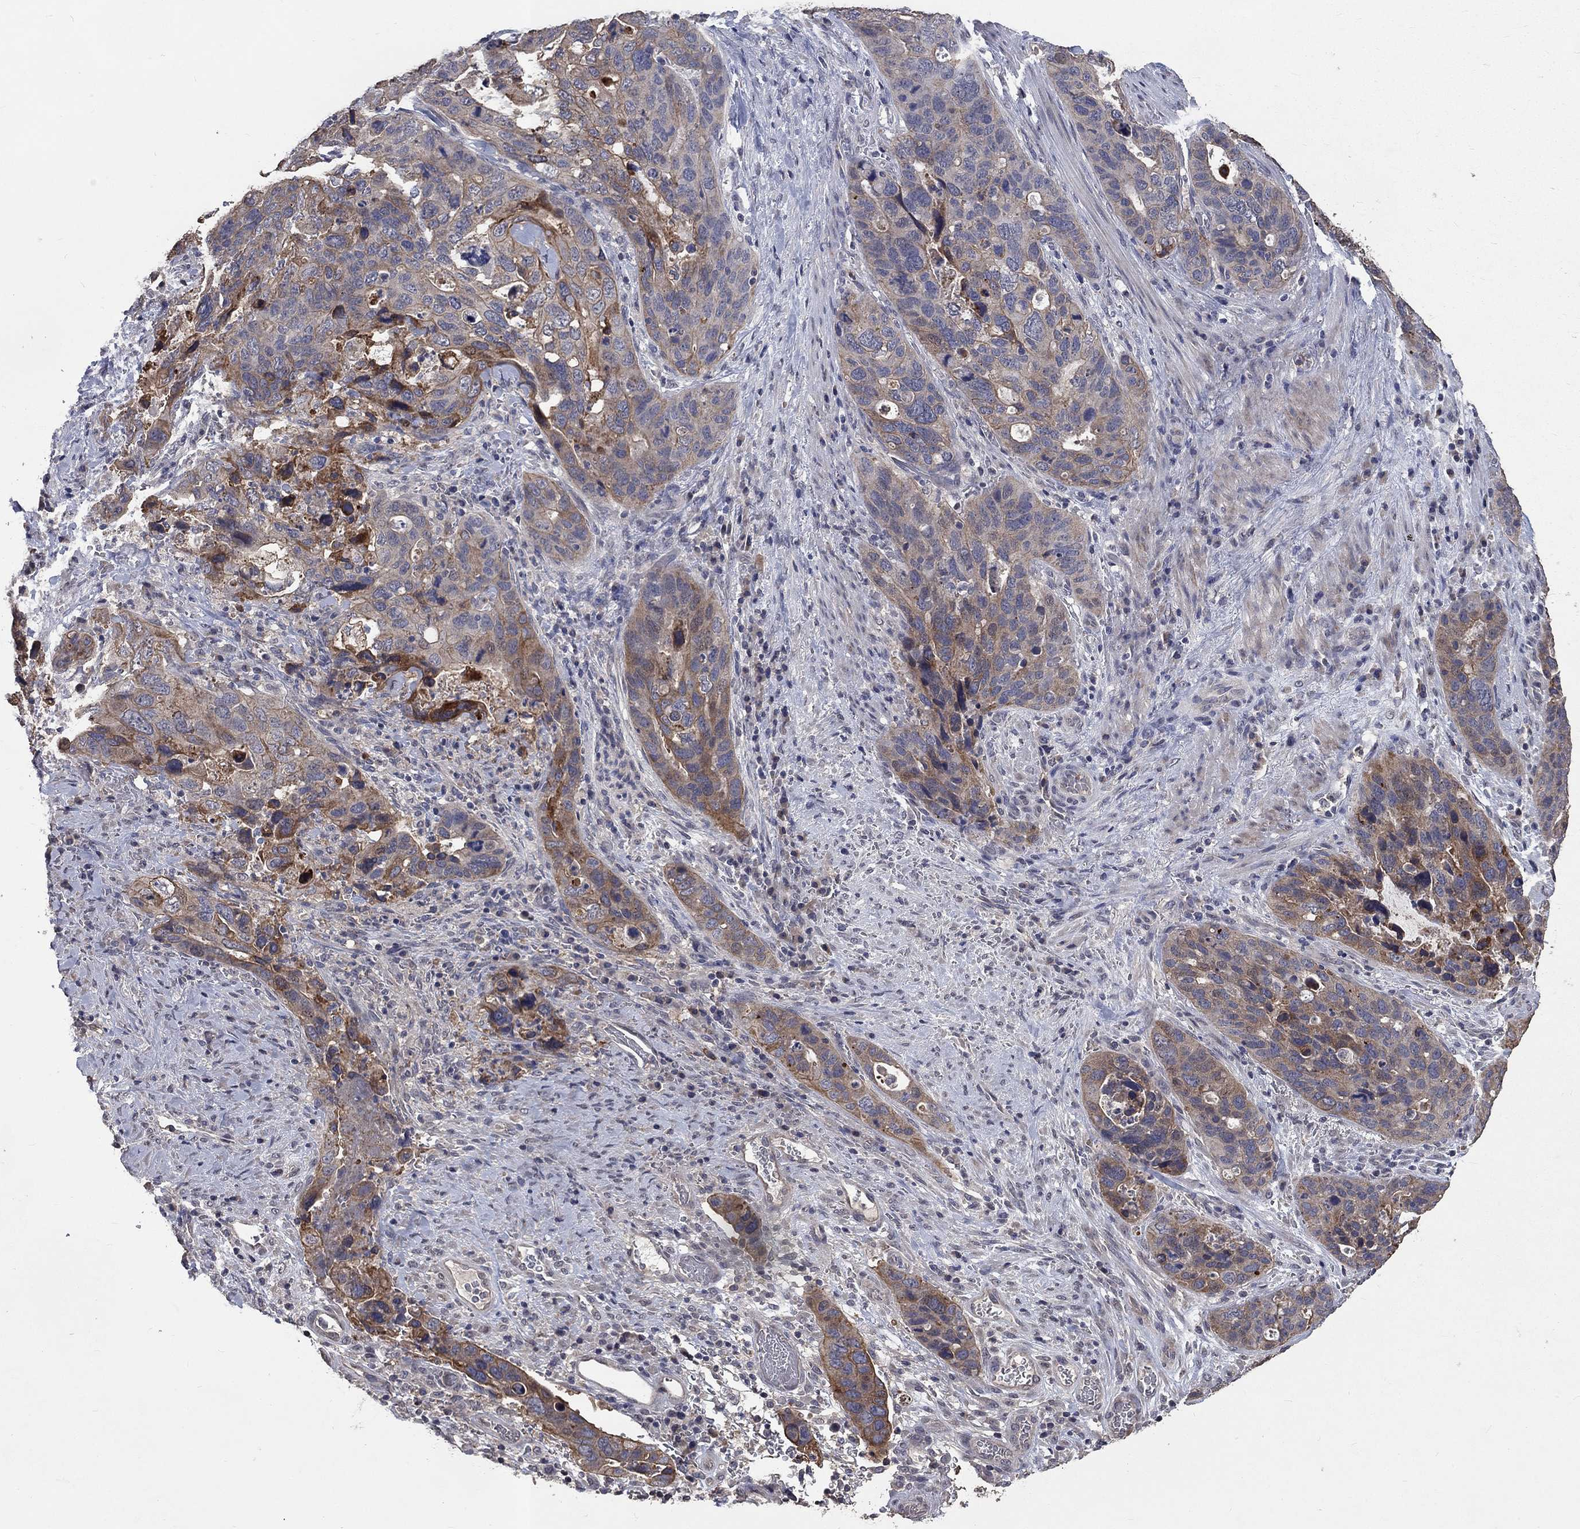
{"staining": {"intensity": "moderate", "quantity": "25%-75%", "location": "cytoplasmic/membranous"}, "tissue": "stomach cancer", "cell_type": "Tumor cells", "image_type": "cancer", "snomed": [{"axis": "morphology", "description": "Adenocarcinoma, NOS"}, {"axis": "topography", "description": "Stomach"}], "caption": "Protein staining of stomach adenocarcinoma tissue reveals moderate cytoplasmic/membranous positivity in about 25%-75% of tumor cells.", "gene": "CHST5", "patient": {"sex": "male", "age": 54}}